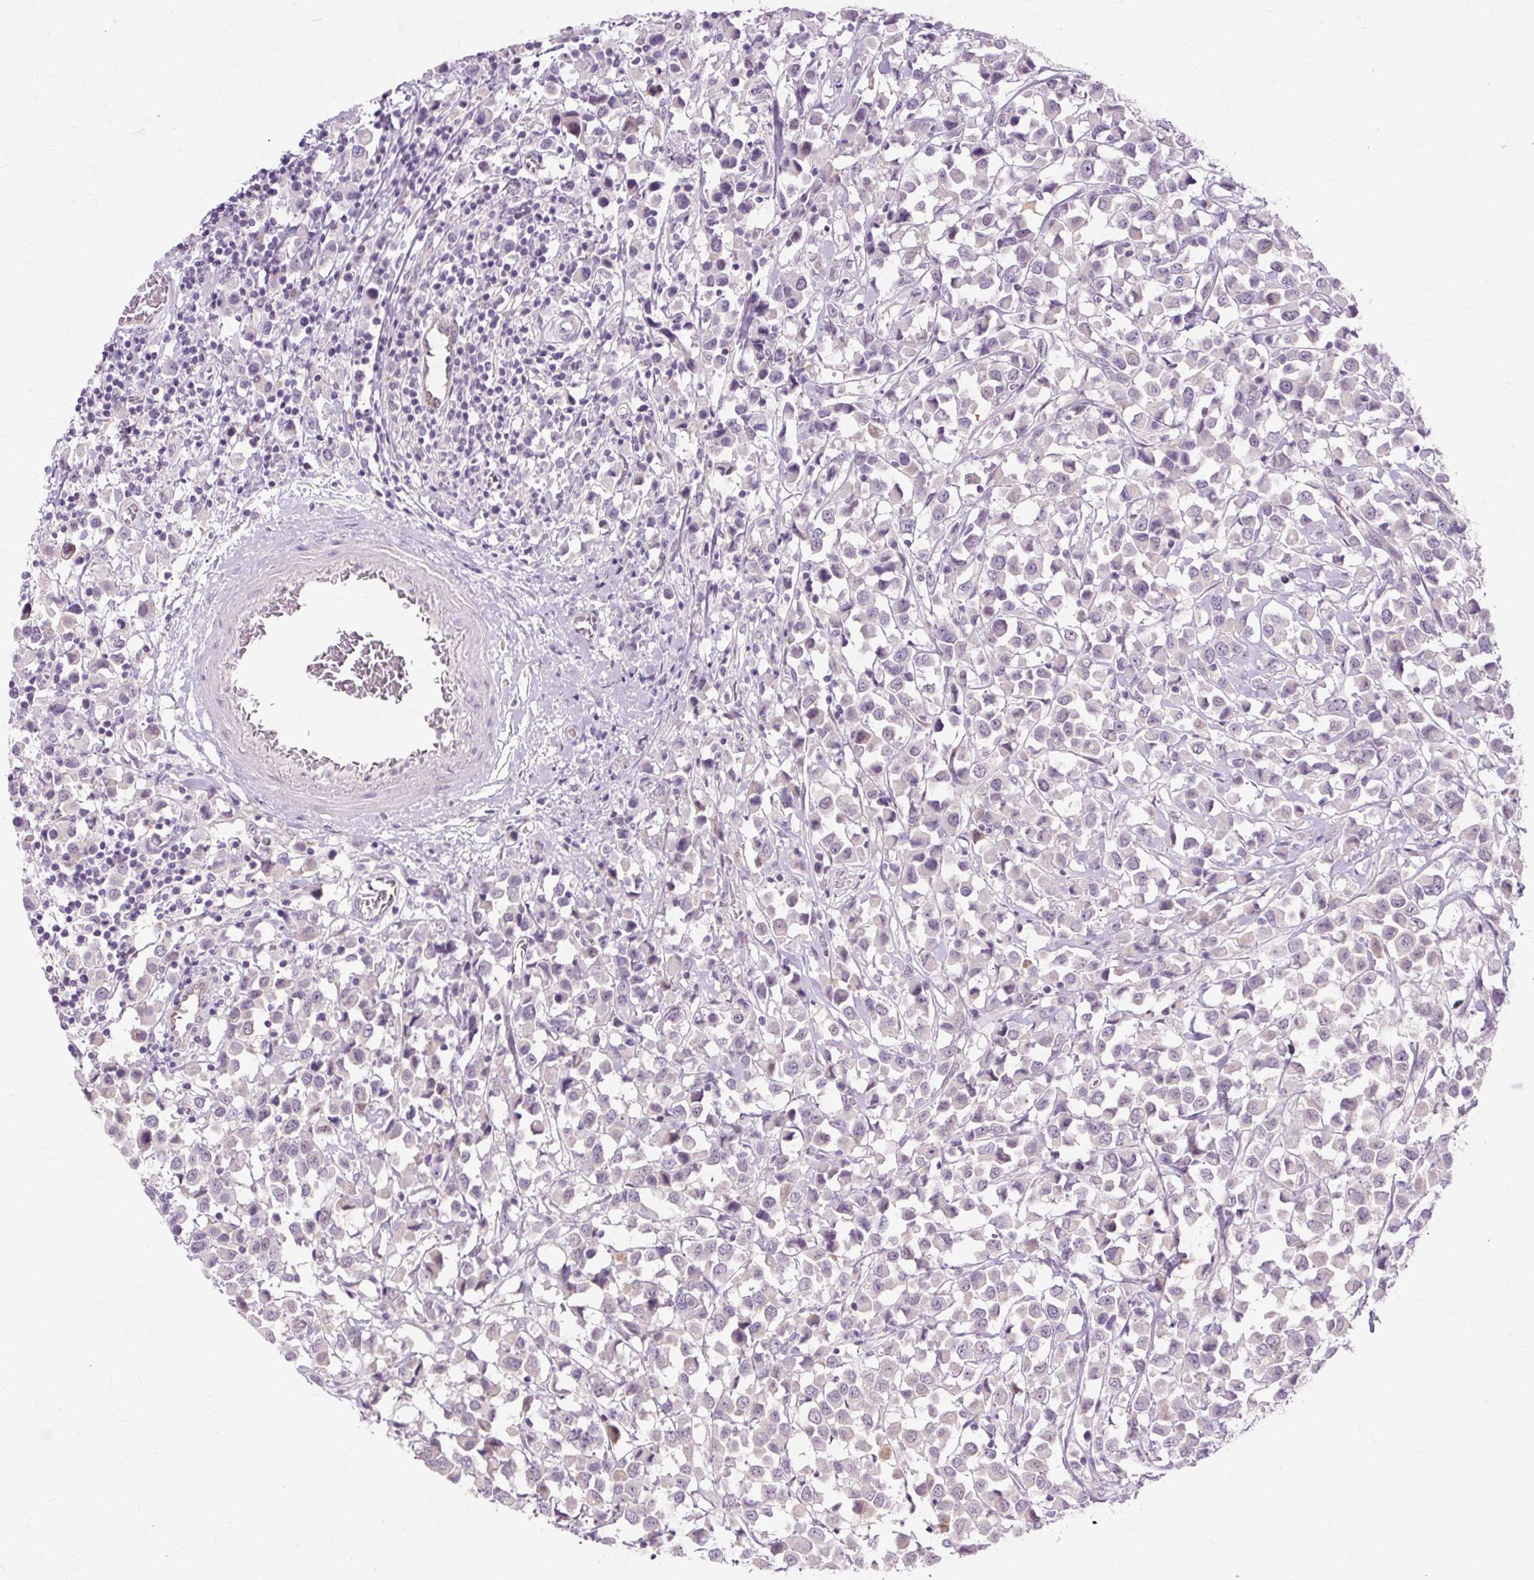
{"staining": {"intensity": "weak", "quantity": "<25%", "location": "cytoplasmic/membranous"}, "tissue": "breast cancer", "cell_type": "Tumor cells", "image_type": "cancer", "snomed": [{"axis": "morphology", "description": "Duct carcinoma"}, {"axis": "topography", "description": "Breast"}], "caption": "IHC micrograph of human breast cancer (intraductal carcinoma) stained for a protein (brown), which demonstrates no staining in tumor cells. Brightfield microscopy of immunohistochemistry (IHC) stained with DAB (3,3'-diaminobenzidine) (brown) and hematoxylin (blue), captured at high magnification.", "gene": "ZNF35", "patient": {"sex": "female", "age": 61}}